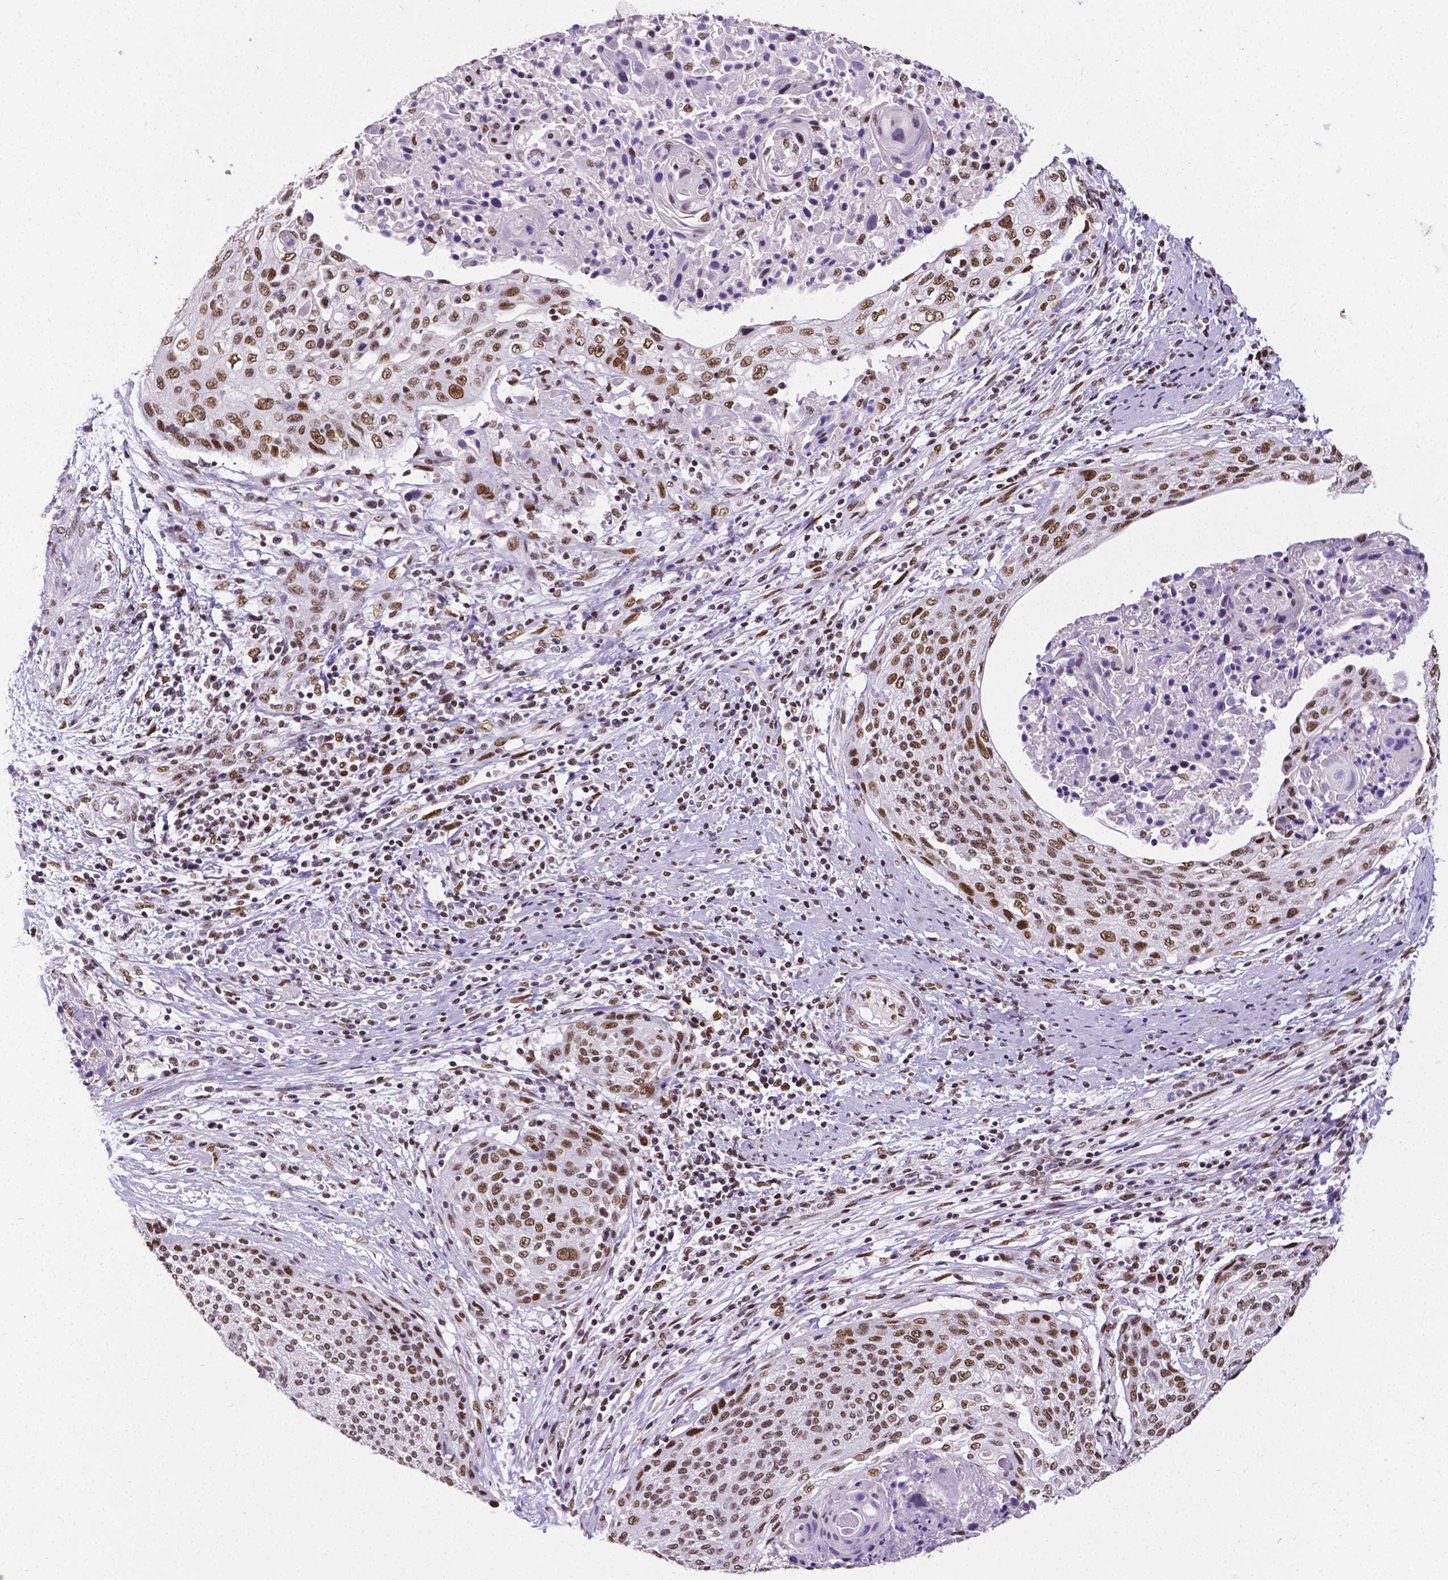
{"staining": {"intensity": "moderate", "quantity": ">75%", "location": "nuclear"}, "tissue": "cervical cancer", "cell_type": "Tumor cells", "image_type": "cancer", "snomed": [{"axis": "morphology", "description": "Squamous cell carcinoma, NOS"}, {"axis": "topography", "description": "Cervix"}], "caption": "A brown stain highlights moderate nuclear expression of a protein in cervical cancer (squamous cell carcinoma) tumor cells.", "gene": "REST", "patient": {"sex": "female", "age": 31}}